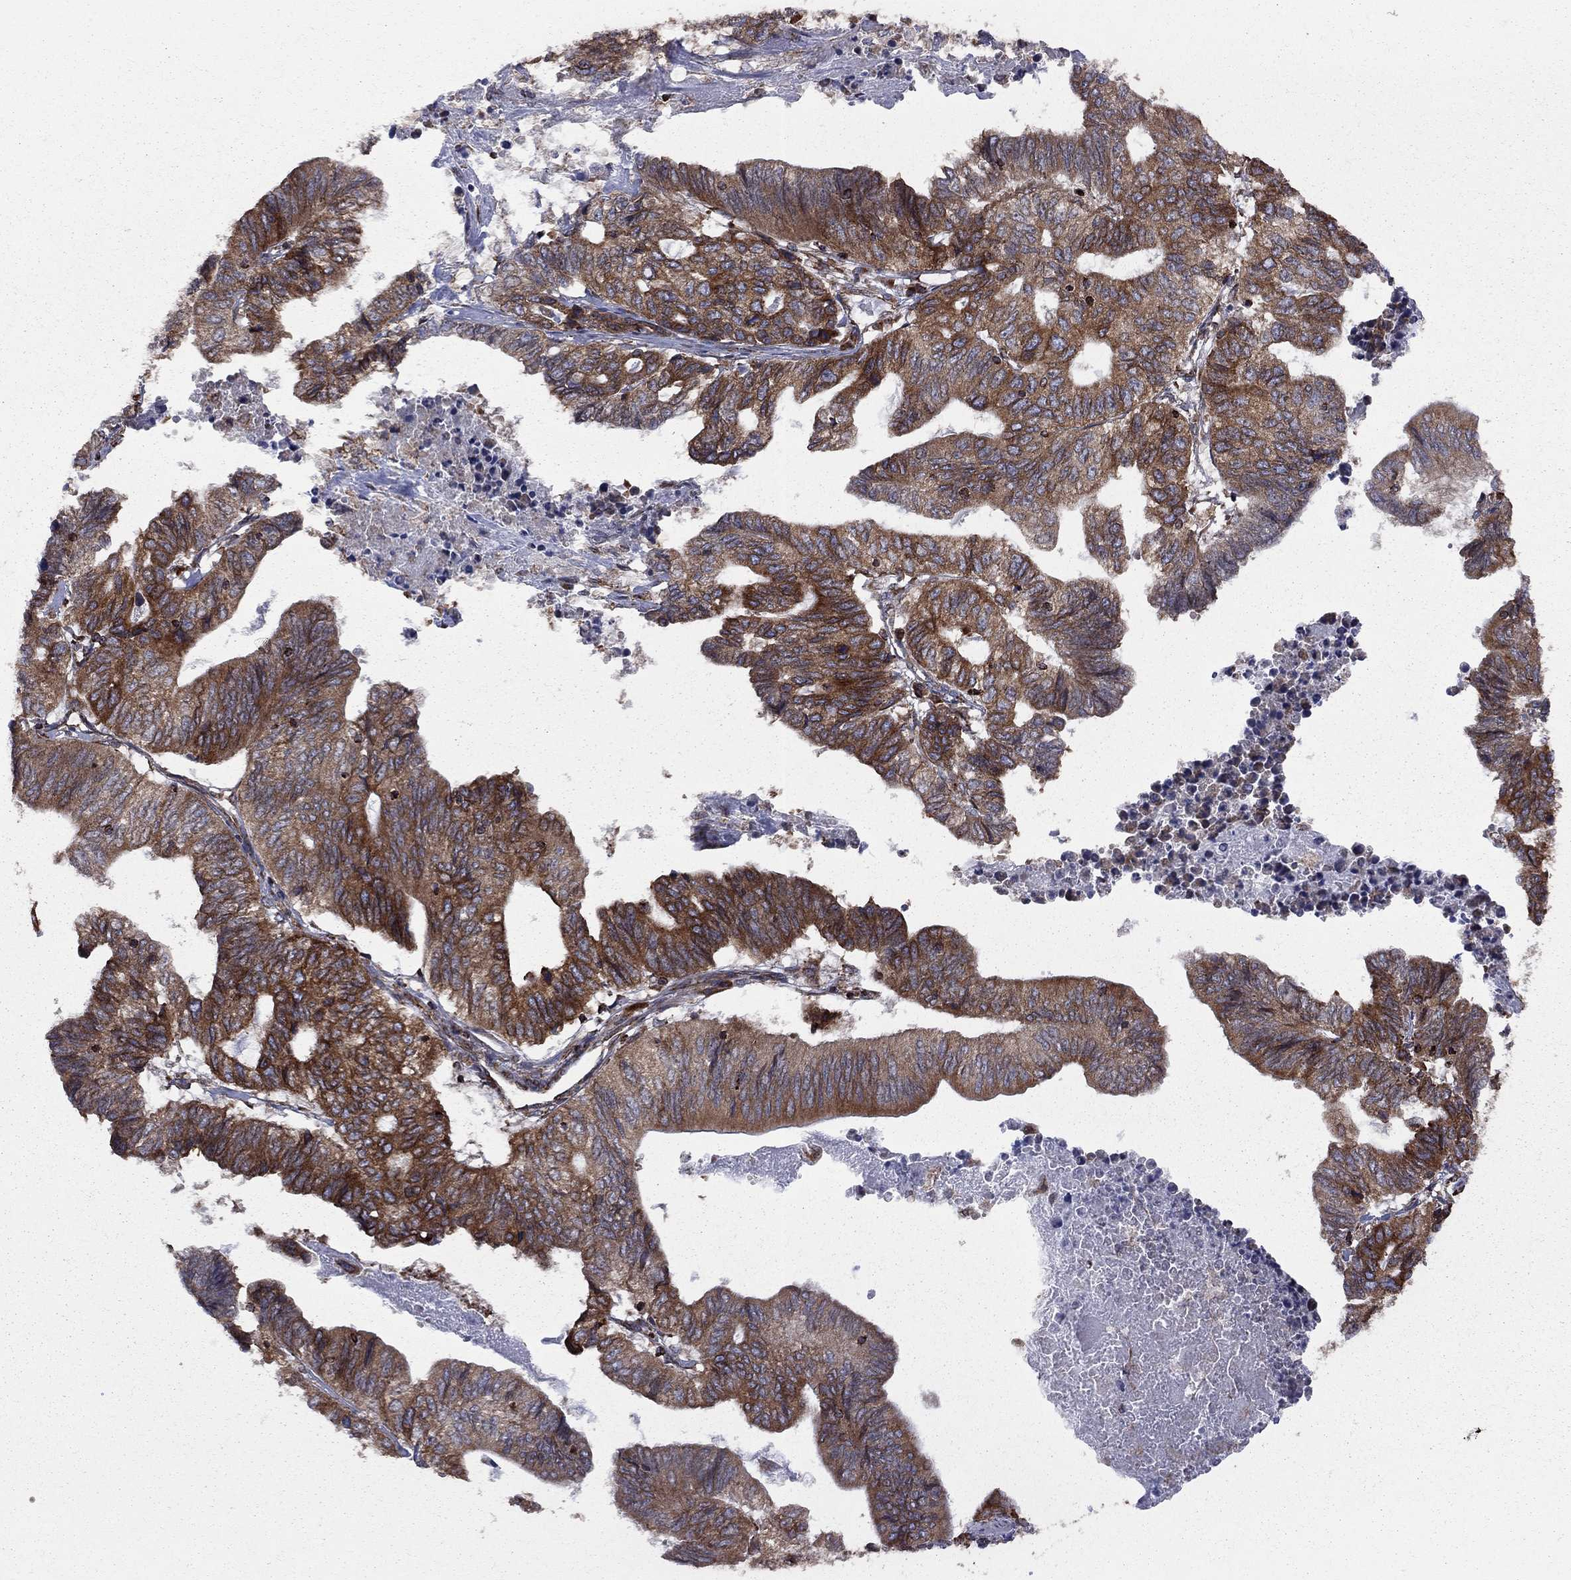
{"staining": {"intensity": "strong", "quantity": "25%-75%", "location": "cytoplasmic/membranous"}, "tissue": "stomach cancer", "cell_type": "Tumor cells", "image_type": "cancer", "snomed": [{"axis": "morphology", "description": "Adenocarcinoma, NOS"}, {"axis": "topography", "description": "Stomach, upper"}], "caption": "Adenocarcinoma (stomach) stained with DAB IHC exhibits high levels of strong cytoplasmic/membranous staining in about 25%-75% of tumor cells. The staining was performed using DAB, with brown indicating positive protein expression. Nuclei are stained blue with hematoxylin.", "gene": "CLPTM1", "patient": {"sex": "female", "age": 67}}